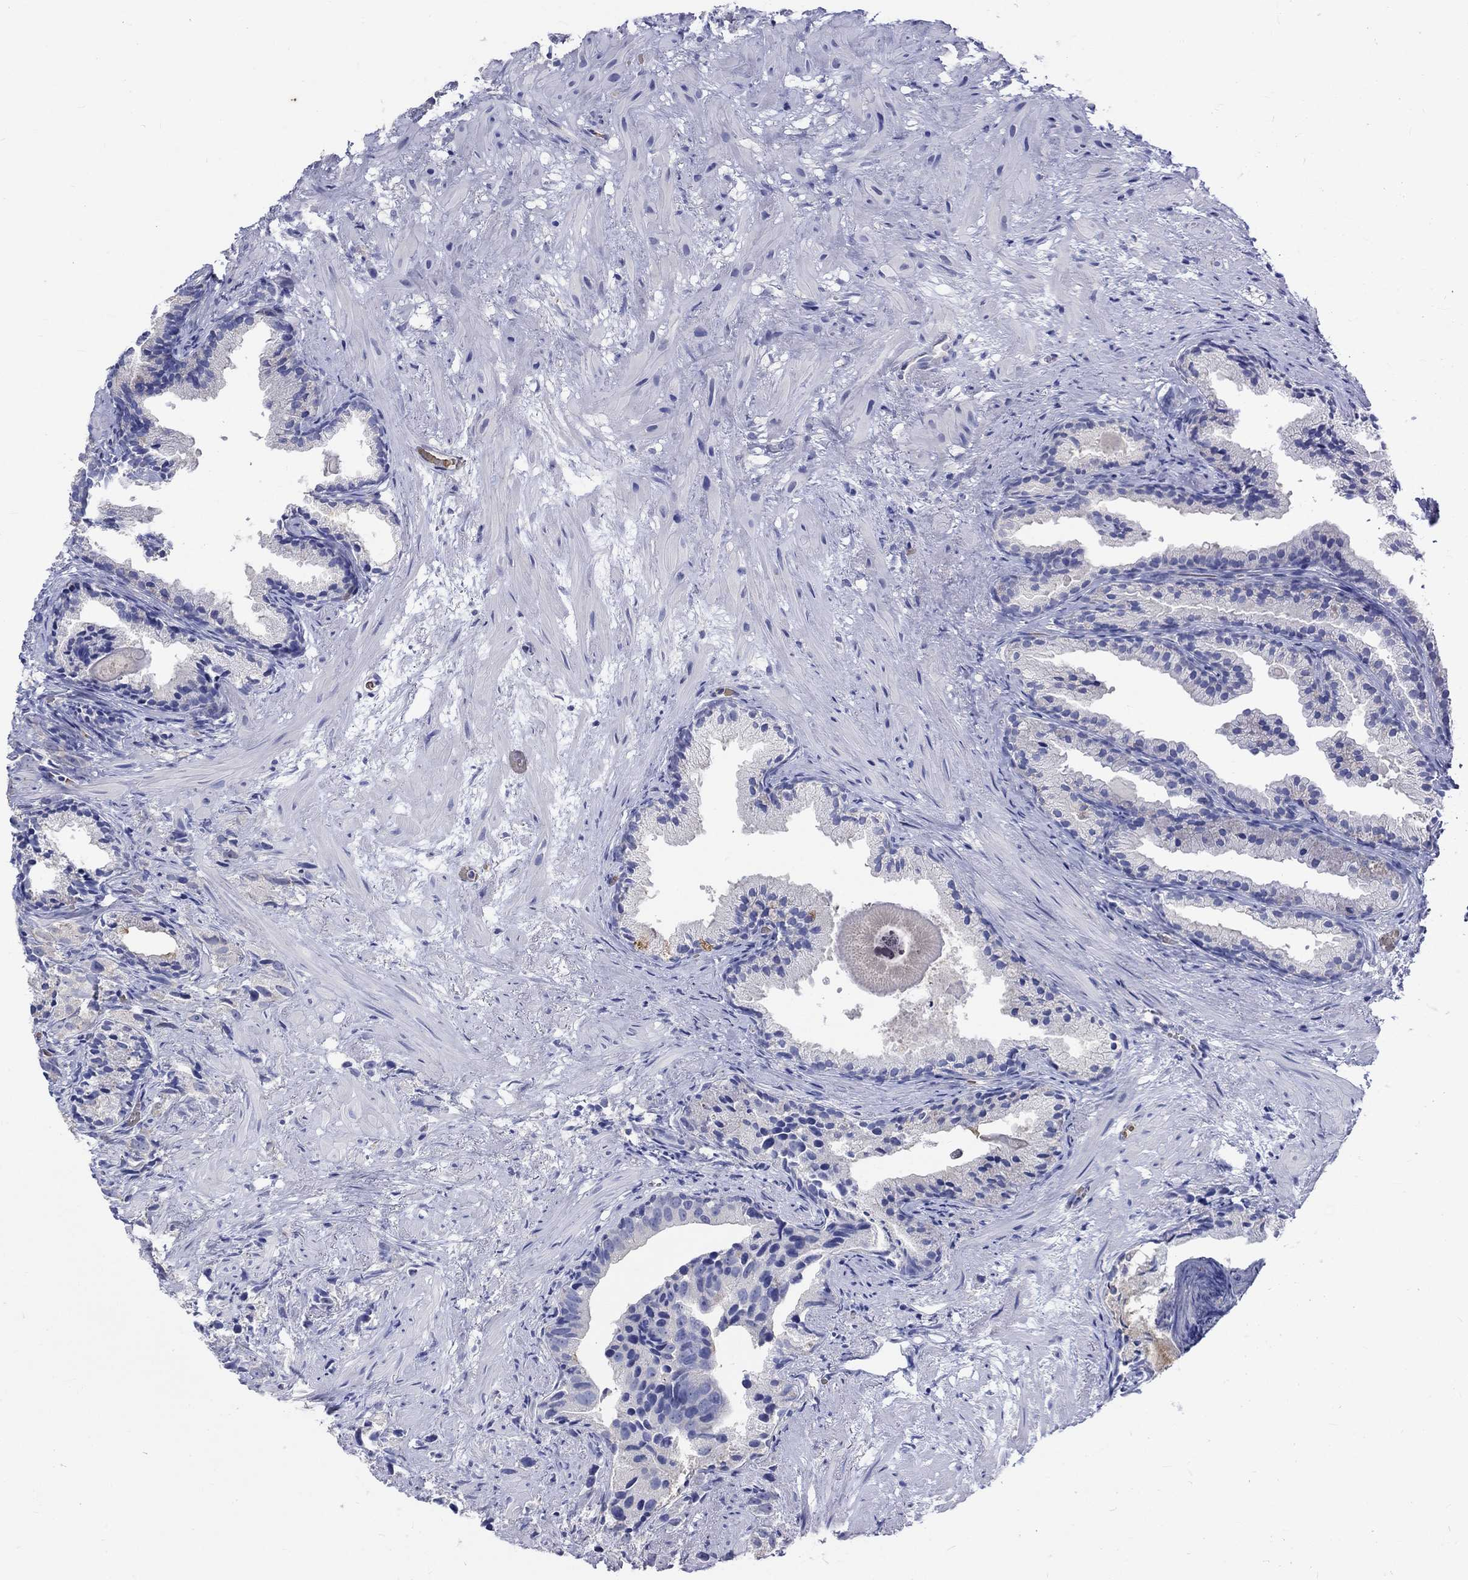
{"staining": {"intensity": "negative", "quantity": "none", "location": "none"}, "tissue": "prostate cancer", "cell_type": "Tumor cells", "image_type": "cancer", "snomed": [{"axis": "morphology", "description": "Adenocarcinoma, High grade"}, {"axis": "topography", "description": "Prostate"}], "caption": "The image shows no significant positivity in tumor cells of high-grade adenocarcinoma (prostate).", "gene": "KCNA1", "patient": {"sex": "male", "age": 90}}